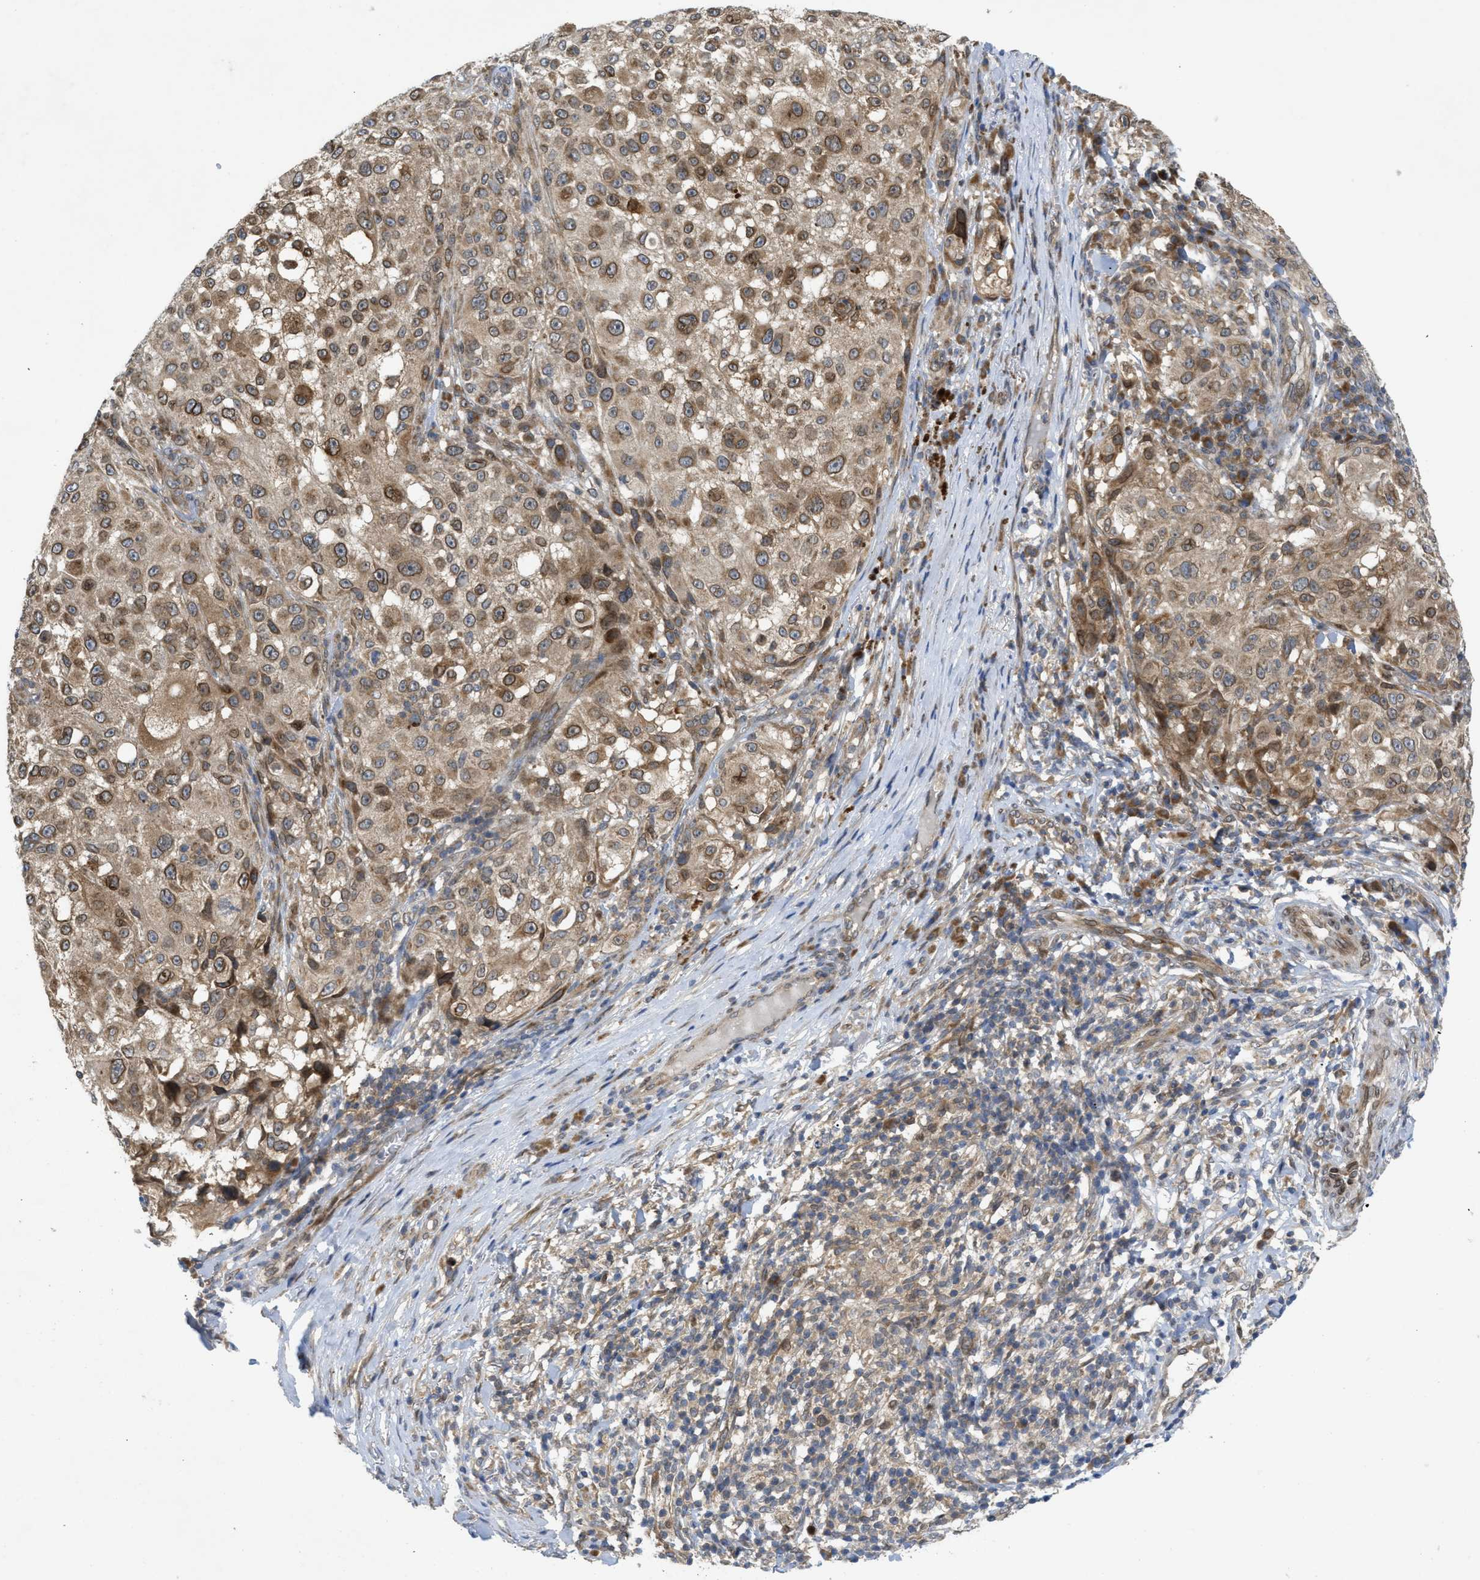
{"staining": {"intensity": "moderate", "quantity": ">75%", "location": "cytoplasmic/membranous"}, "tissue": "melanoma", "cell_type": "Tumor cells", "image_type": "cancer", "snomed": [{"axis": "morphology", "description": "Necrosis, NOS"}, {"axis": "morphology", "description": "Malignant melanoma, NOS"}, {"axis": "topography", "description": "Skin"}], "caption": "Immunohistochemistry (IHC) staining of malignant melanoma, which displays medium levels of moderate cytoplasmic/membranous staining in approximately >75% of tumor cells indicating moderate cytoplasmic/membranous protein positivity. The staining was performed using DAB (3,3'-diaminobenzidine) (brown) for protein detection and nuclei were counterstained in hematoxylin (blue).", "gene": "EIF2AK3", "patient": {"sex": "female", "age": 87}}